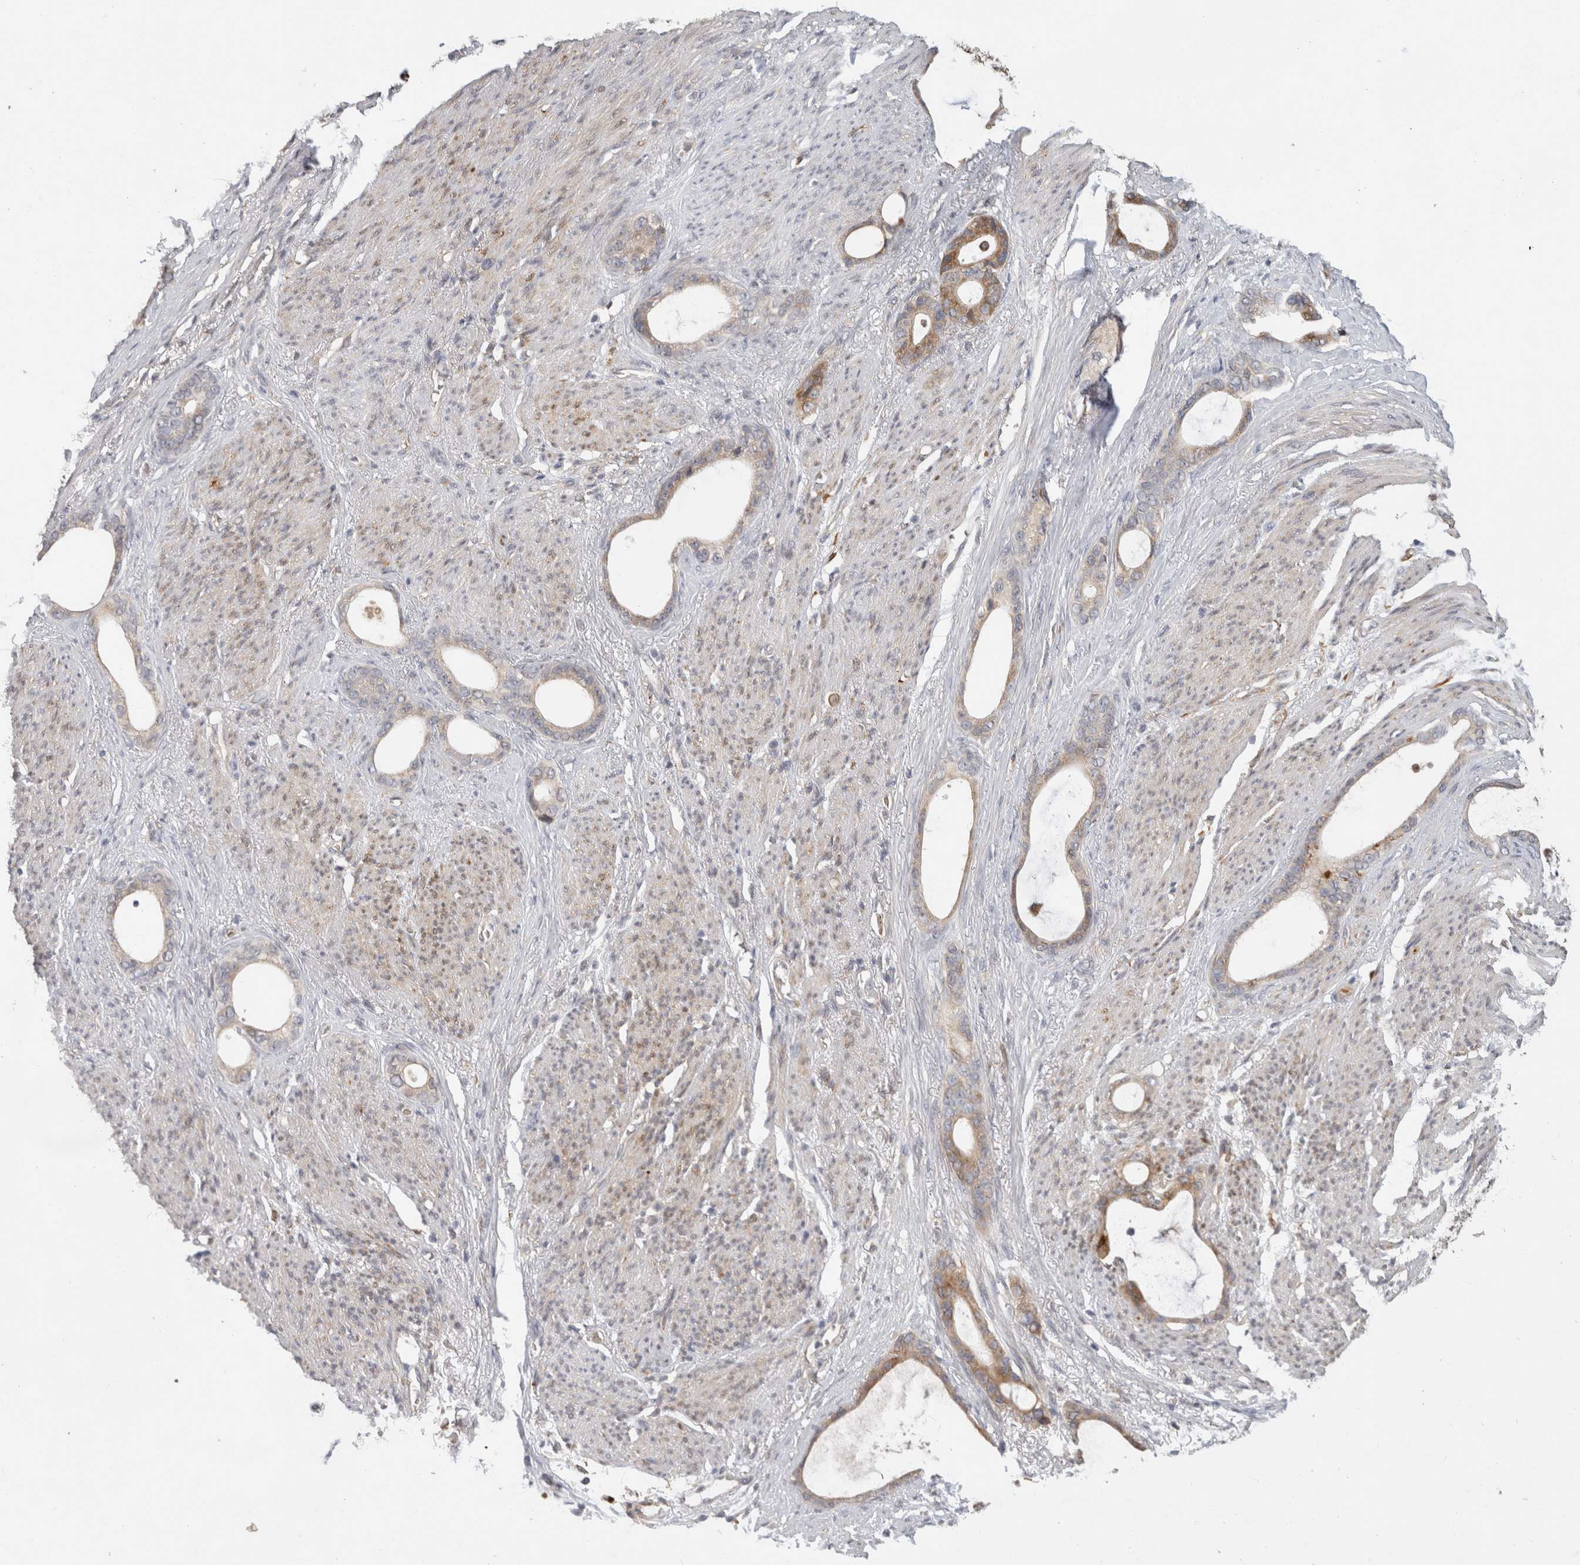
{"staining": {"intensity": "moderate", "quantity": "25%-75%", "location": "cytoplasmic/membranous"}, "tissue": "stomach cancer", "cell_type": "Tumor cells", "image_type": "cancer", "snomed": [{"axis": "morphology", "description": "Adenocarcinoma, NOS"}, {"axis": "topography", "description": "Stomach"}], "caption": "The micrograph displays immunohistochemical staining of stomach cancer (adenocarcinoma). There is moderate cytoplasmic/membranous staining is present in about 25%-75% of tumor cells.", "gene": "APOL2", "patient": {"sex": "female", "age": 75}}